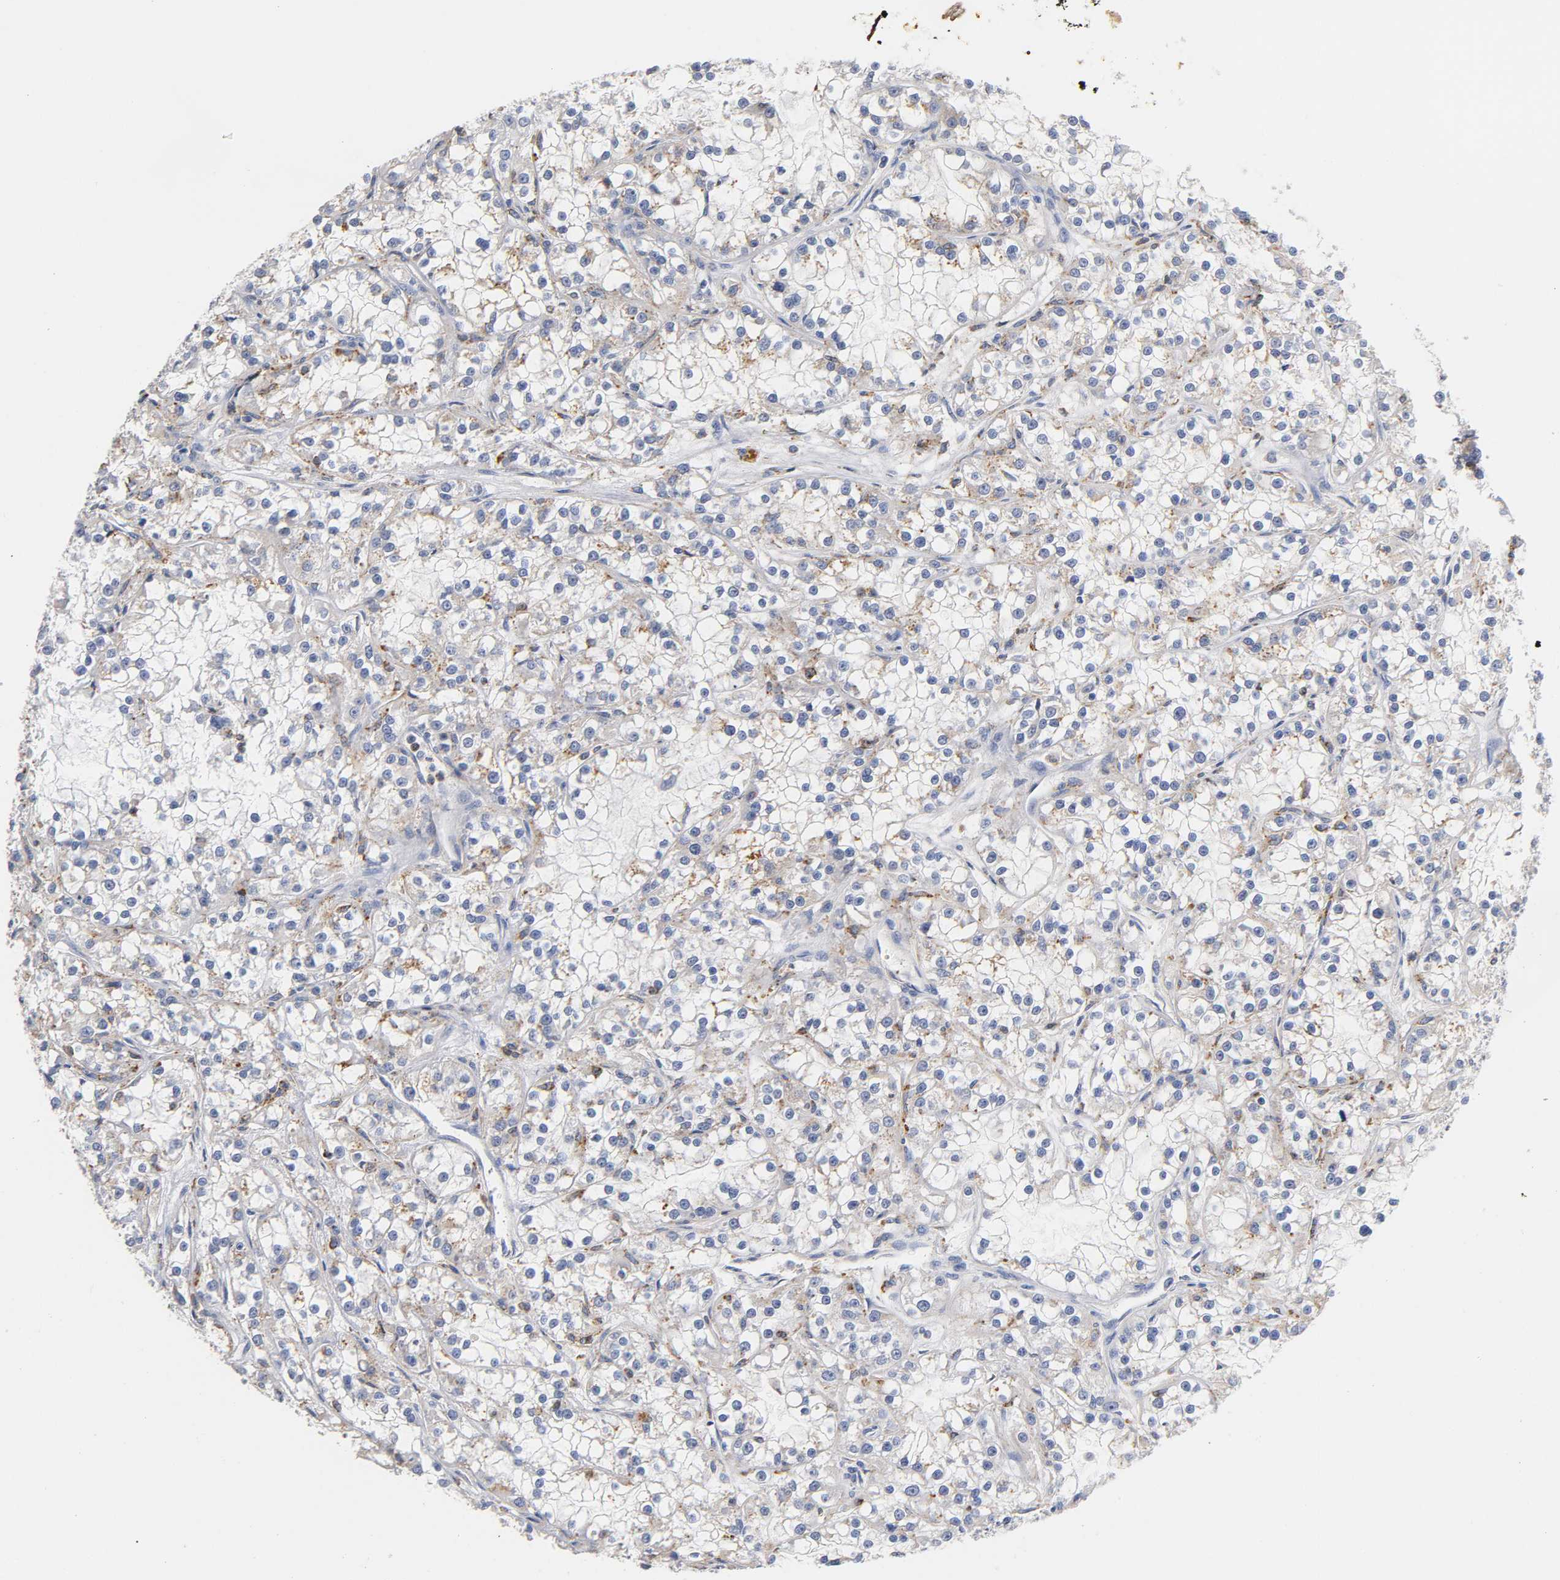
{"staining": {"intensity": "weak", "quantity": "25%-75%", "location": "cytoplasmic/membranous"}, "tissue": "renal cancer", "cell_type": "Tumor cells", "image_type": "cancer", "snomed": [{"axis": "morphology", "description": "Adenocarcinoma, NOS"}, {"axis": "topography", "description": "Kidney"}], "caption": "An immunohistochemistry micrograph of neoplastic tissue is shown. Protein staining in brown labels weak cytoplasmic/membranous positivity in renal cancer (adenocarcinoma) within tumor cells.", "gene": "SEMA5A", "patient": {"sex": "female", "age": 52}}